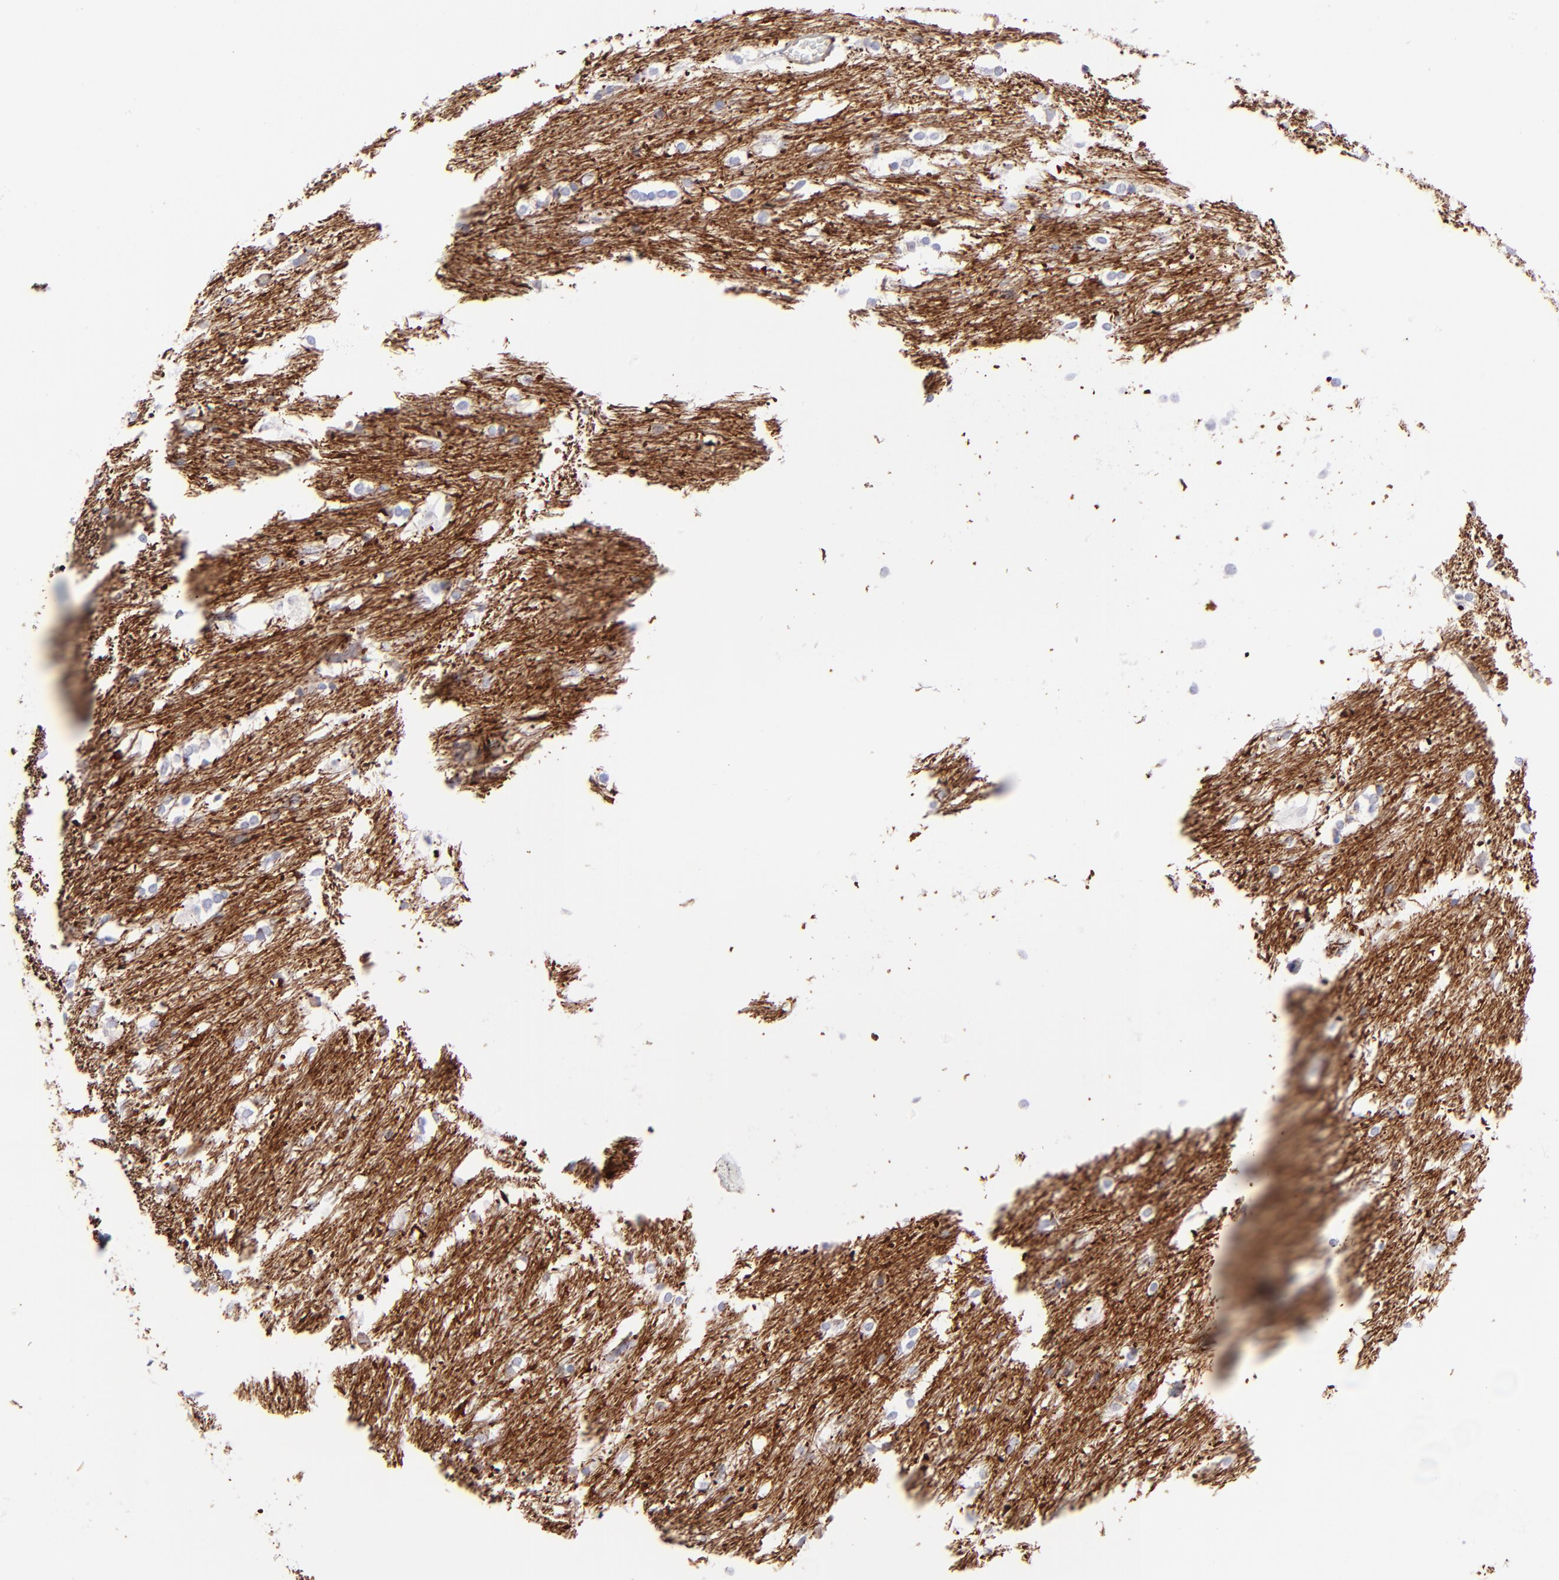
{"staining": {"intensity": "moderate", "quantity": "<25%", "location": "none"}, "tissue": "caudate", "cell_type": "Glial cells", "image_type": "normal", "snomed": [{"axis": "morphology", "description": "Normal tissue, NOS"}, {"axis": "topography", "description": "Lateral ventricle wall"}], "caption": "Unremarkable caudate was stained to show a protein in brown. There is low levels of moderate None staining in approximately <25% of glial cells.", "gene": "AHNAK2", "patient": {"sex": "female", "age": 19}}